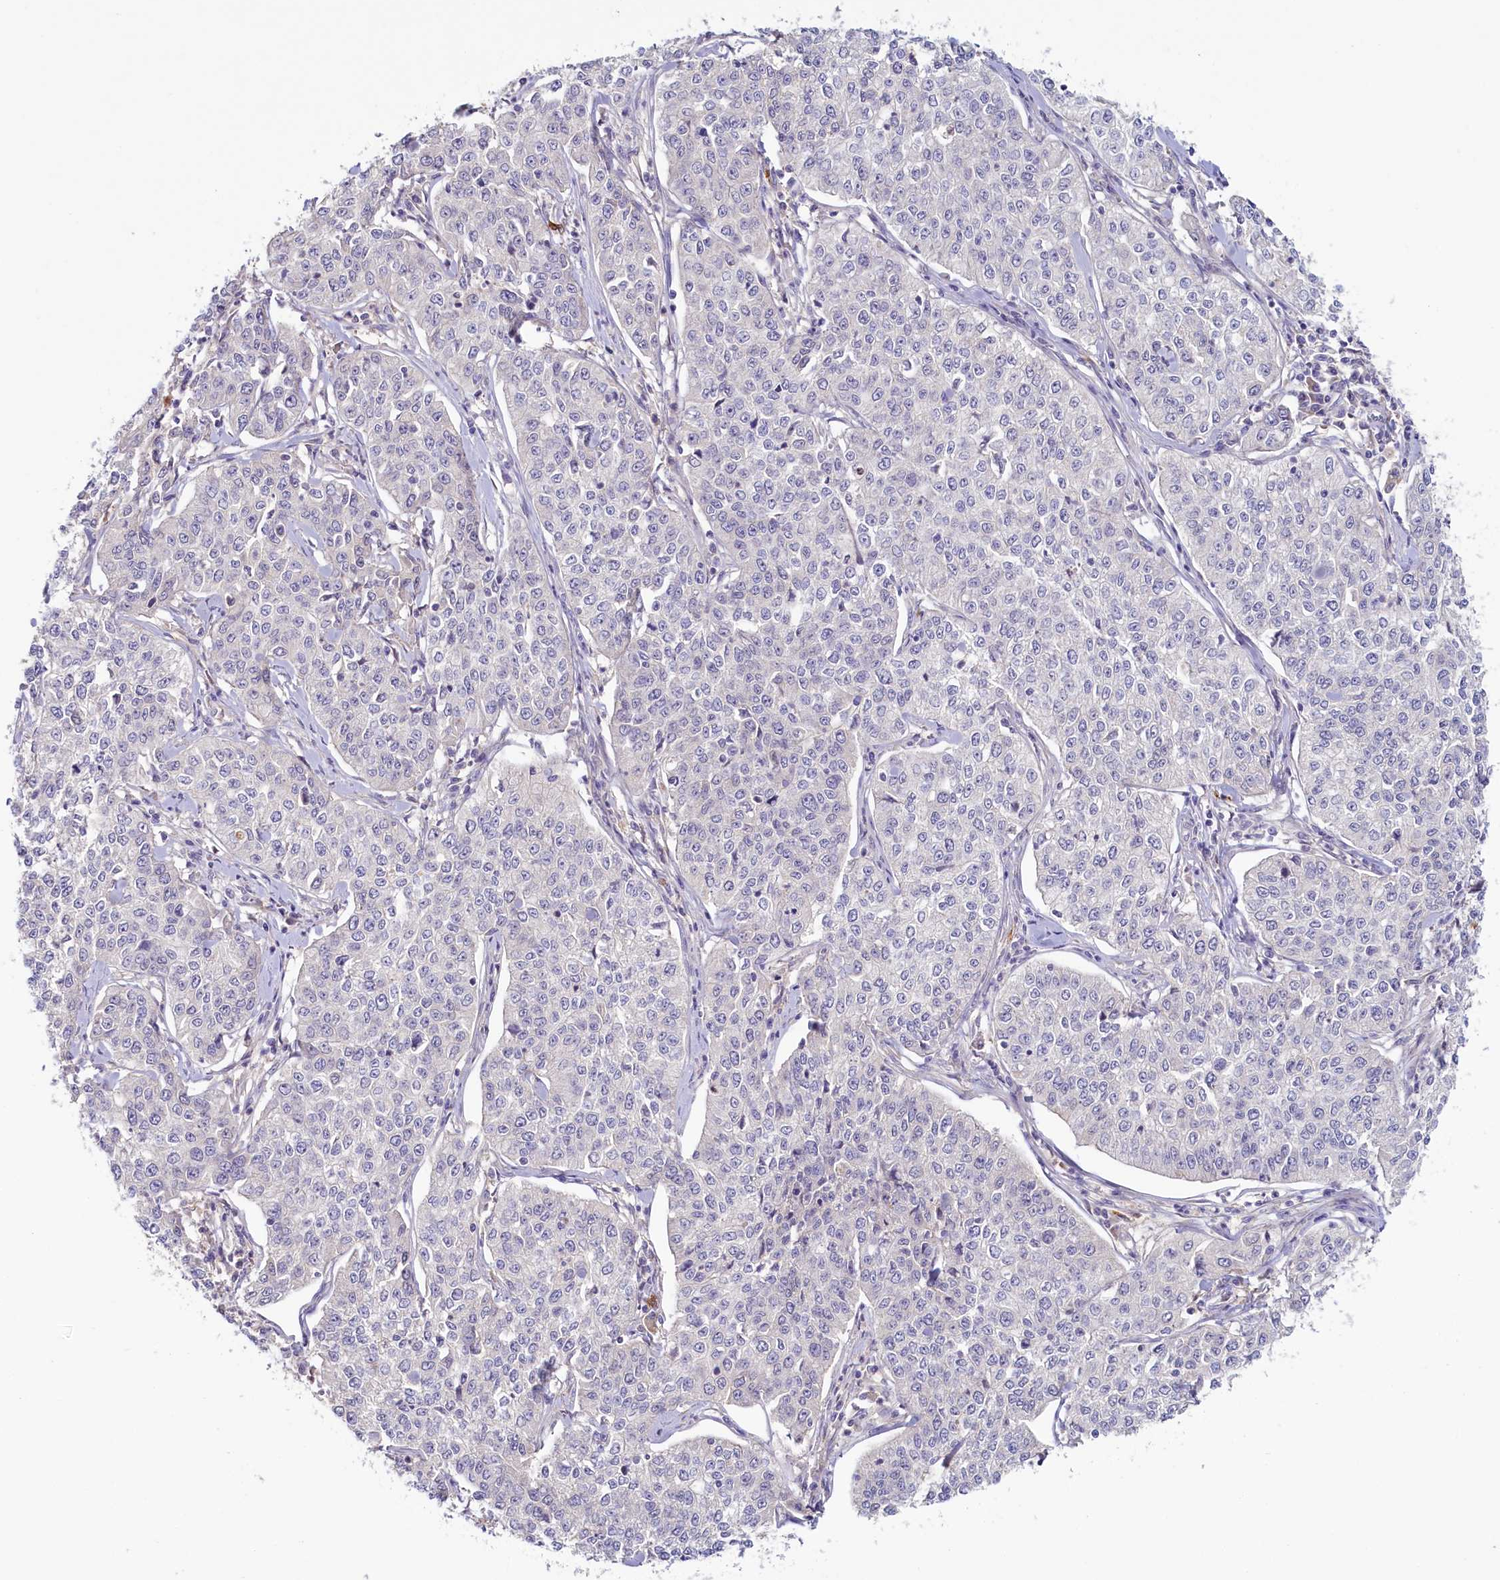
{"staining": {"intensity": "negative", "quantity": "none", "location": "none"}, "tissue": "cervical cancer", "cell_type": "Tumor cells", "image_type": "cancer", "snomed": [{"axis": "morphology", "description": "Squamous cell carcinoma, NOS"}, {"axis": "topography", "description": "Cervix"}], "caption": "This is a image of immunohistochemistry (IHC) staining of cervical cancer (squamous cell carcinoma), which shows no positivity in tumor cells.", "gene": "PDE6D", "patient": {"sex": "female", "age": 35}}